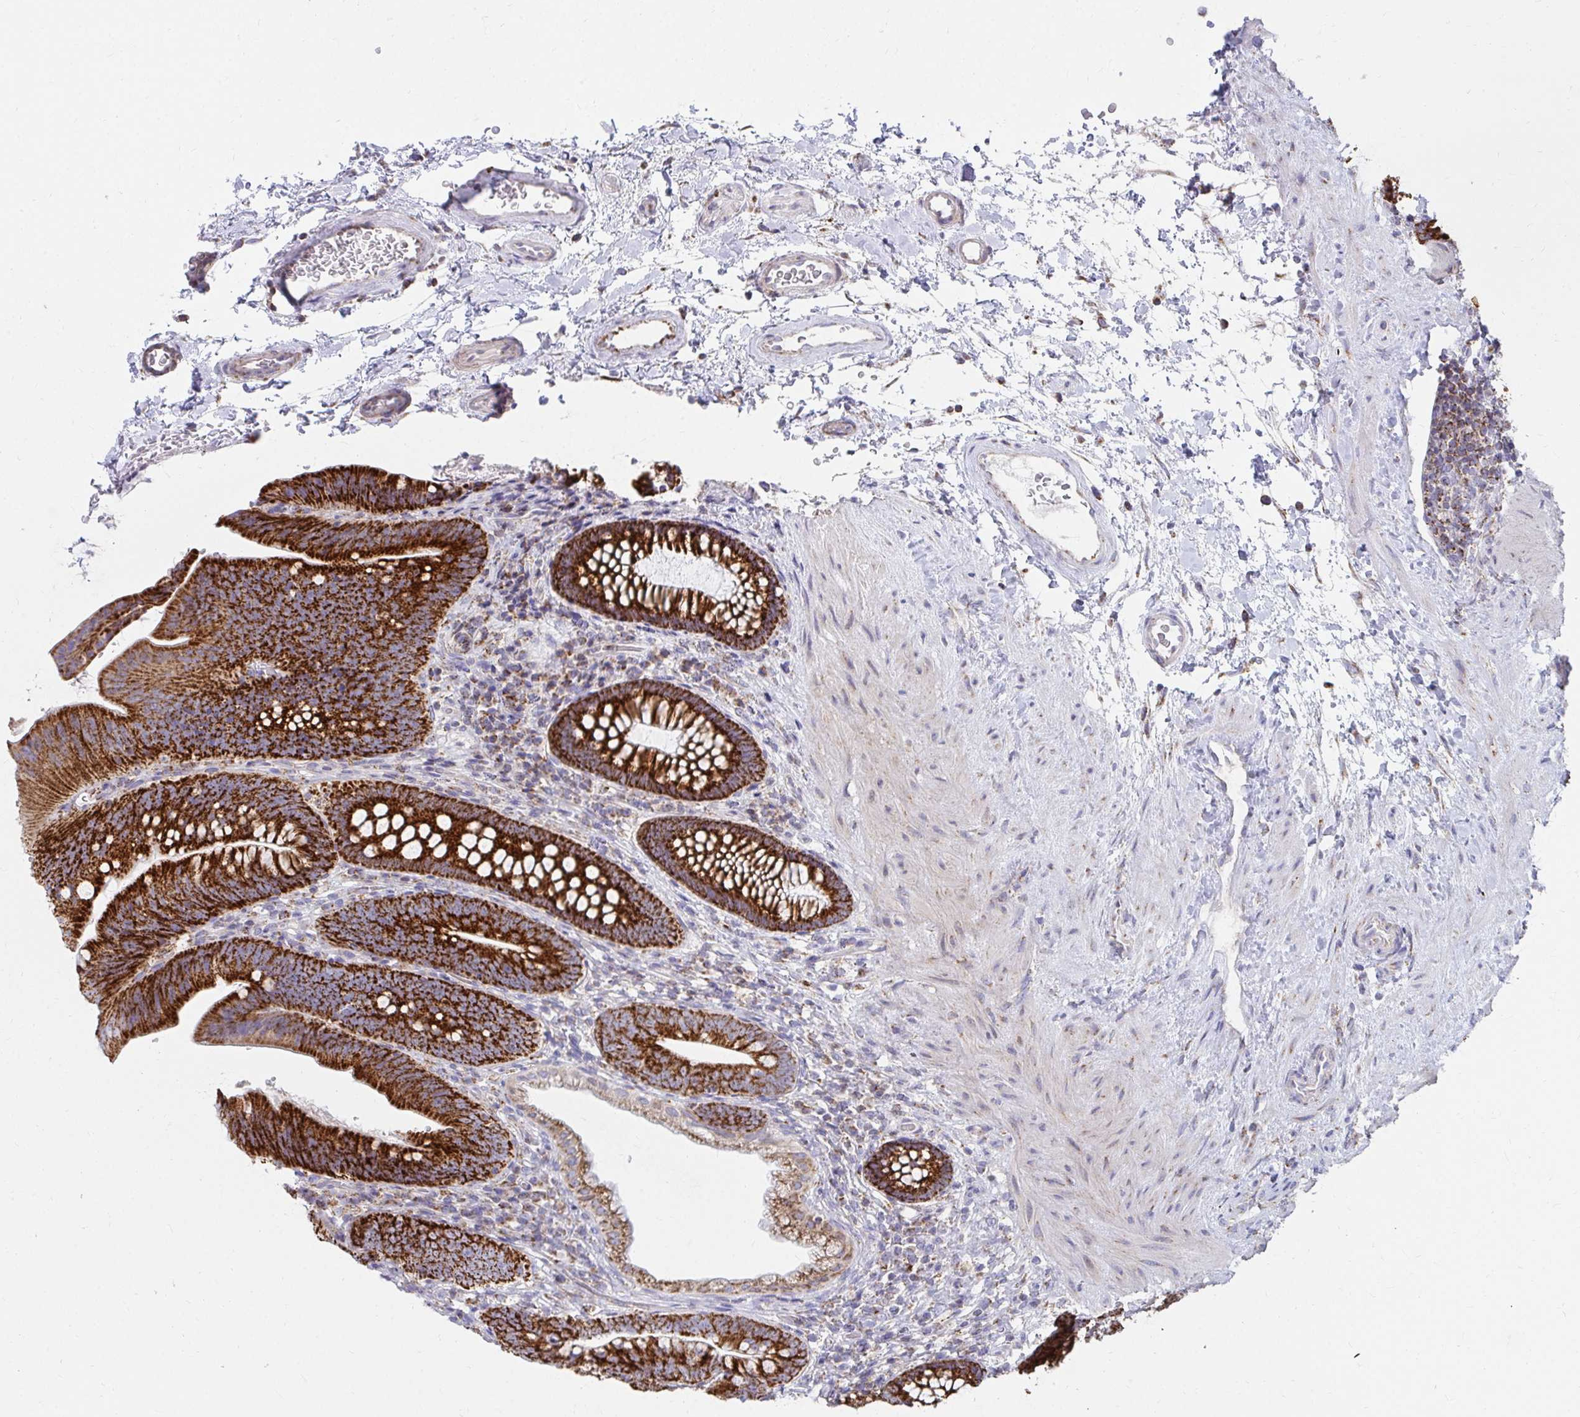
{"staining": {"intensity": "moderate", "quantity": "<25%", "location": "cytoplasmic/membranous"}, "tissue": "colon", "cell_type": "Endothelial cells", "image_type": "normal", "snomed": [{"axis": "morphology", "description": "Normal tissue, NOS"}, {"axis": "morphology", "description": "Adenoma, NOS"}, {"axis": "topography", "description": "Soft tissue"}, {"axis": "topography", "description": "Colon"}], "caption": "Immunohistochemical staining of benign human colon displays low levels of moderate cytoplasmic/membranous expression in approximately <25% of endothelial cells.", "gene": "EXOC5", "patient": {"sex": "male", "age": 47}}